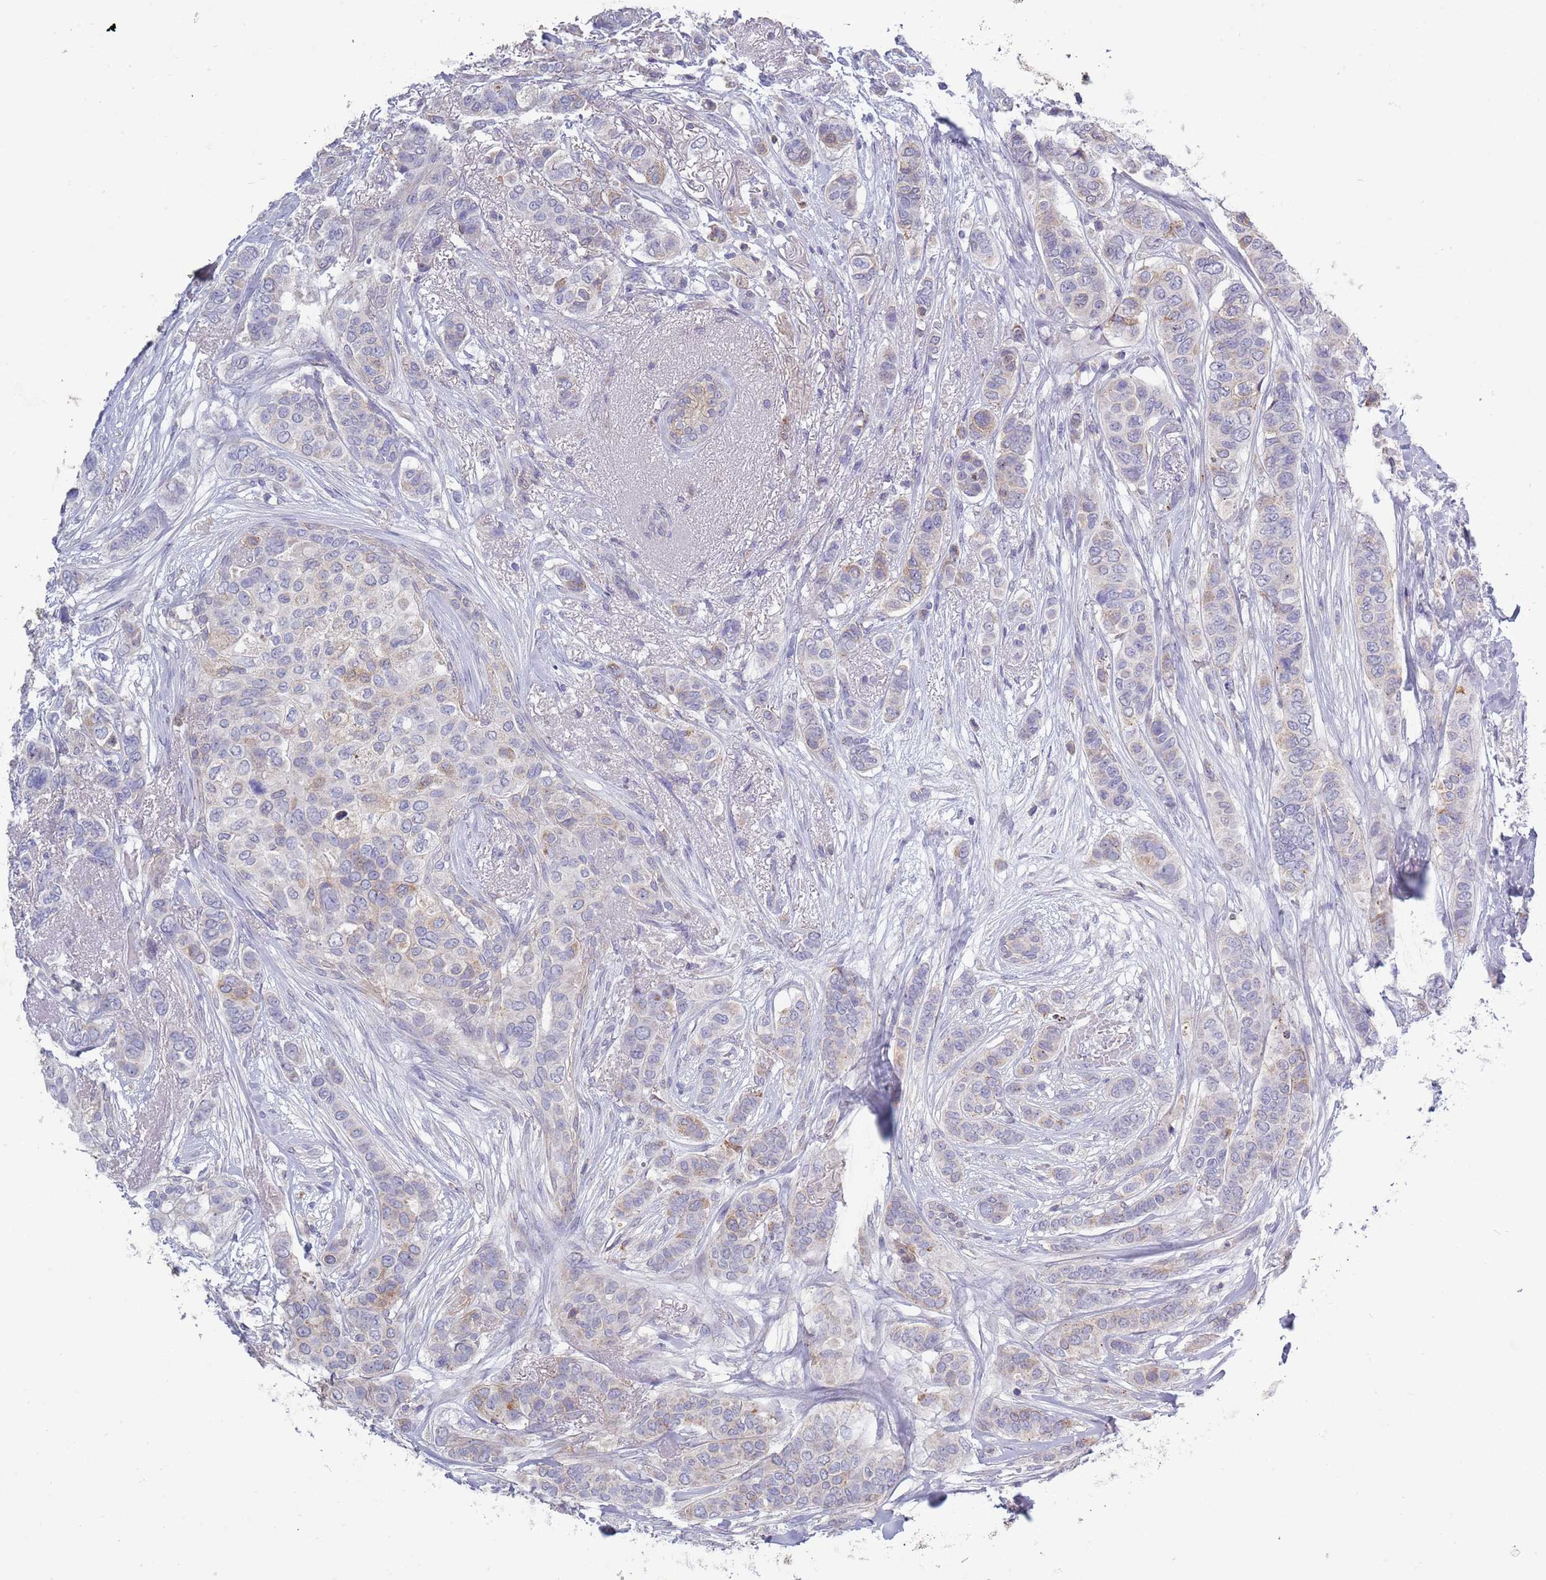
{"staining": {"intensity": "weak", "quantity": "<25%", "location": "cytoplasmic/membranous"}, "tissue": "breast cancer", "cell_type": "Tumor cells", "image_type": "cancer", "snomed": [{"axis": "morphology", "description": "Lobular carcinoma"}, {"axis": "topography", "description": "Breast"}], "caption": "IHC histopathology image of human lobular carcinoma (breast) stained for a protein (brown), which reveals no staining in tumor cells.", "gene": "ACSBG1", "patient": {"sex": "female", "age": 51}}